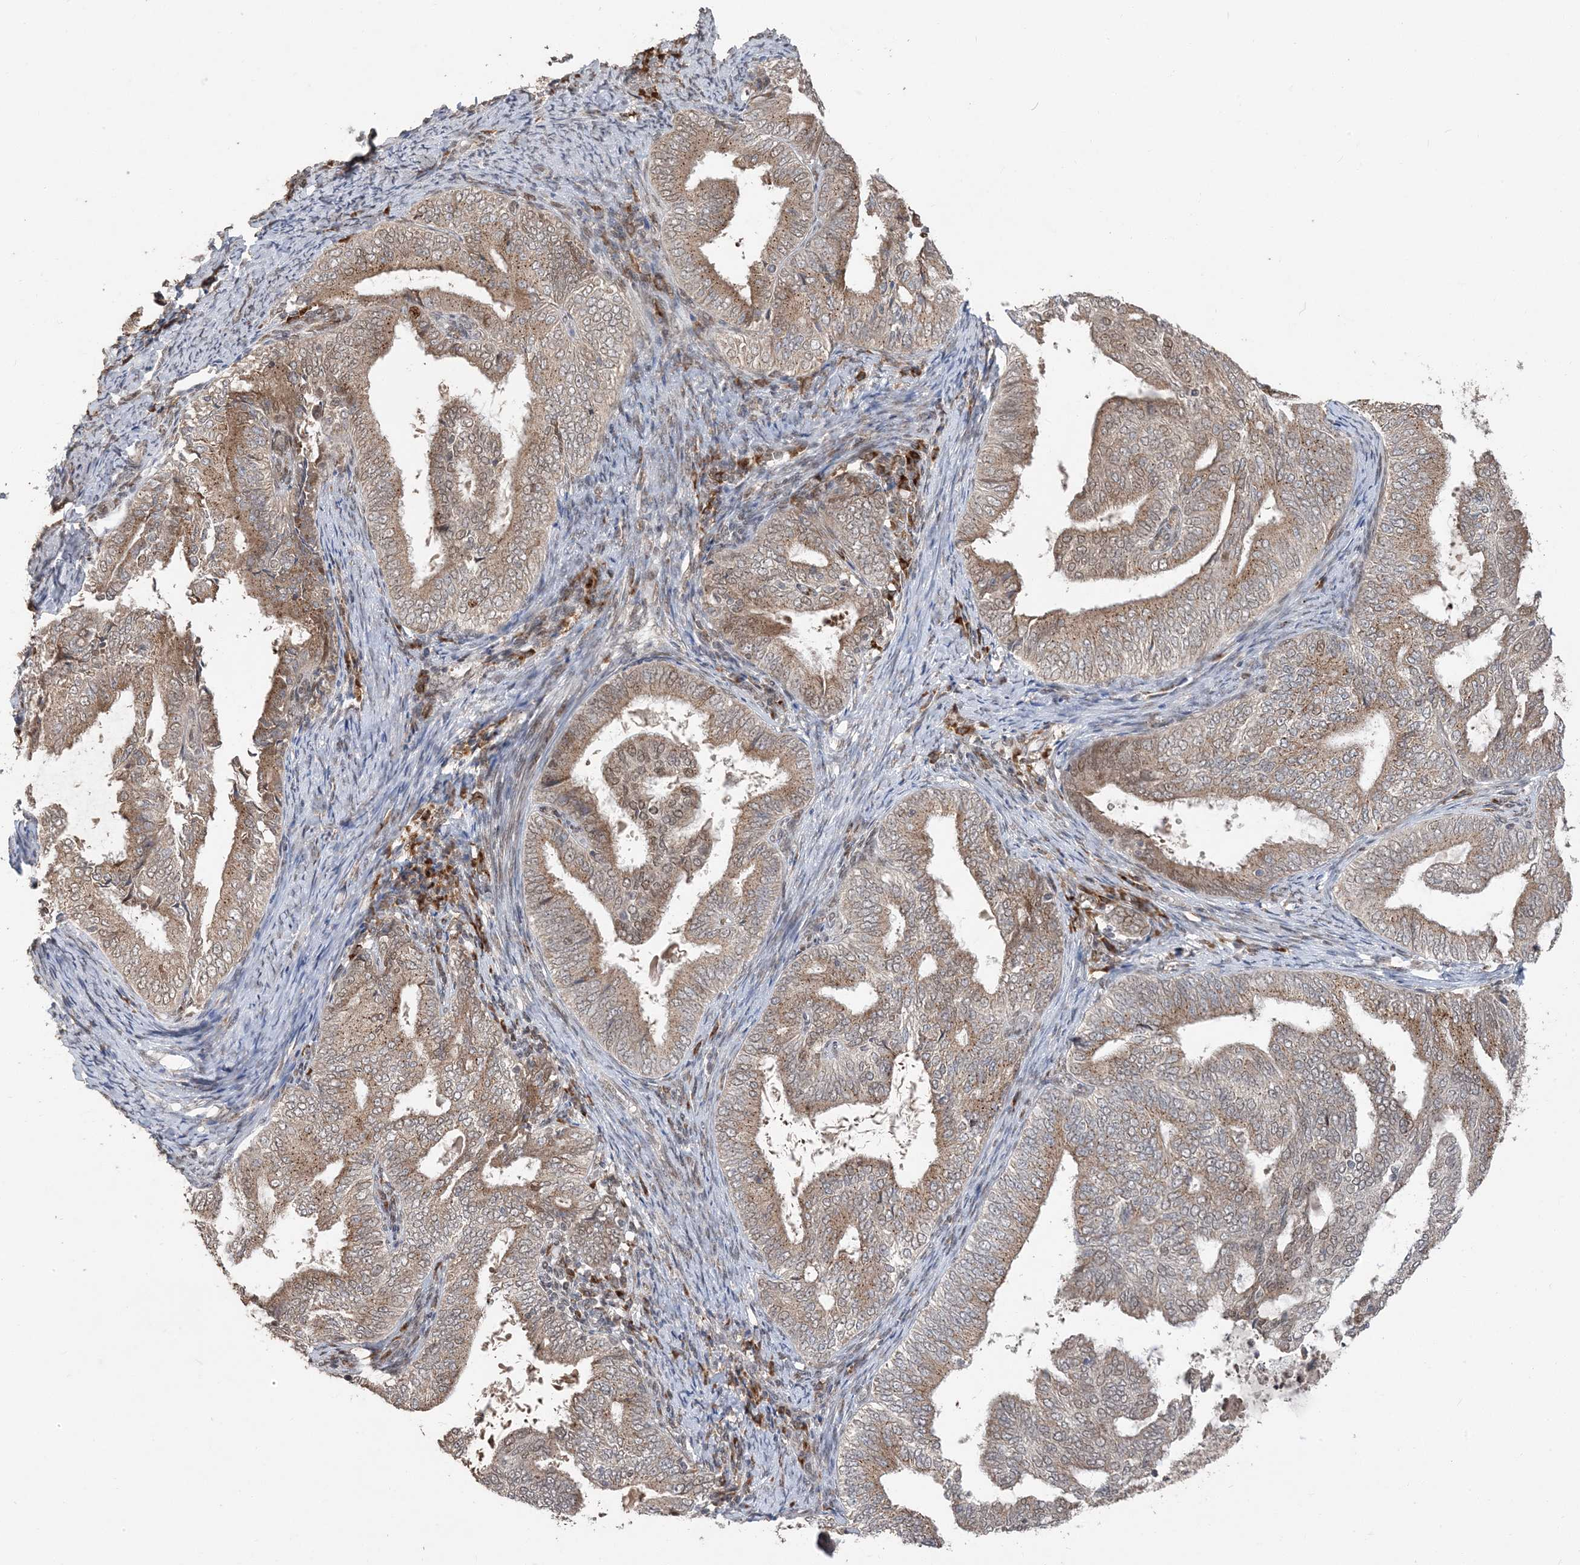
{"staining": {"intensity": "moderate", "quantity": ">75%", "location": "cytoplasmic/membranous"}, "tissue": "endometrial cancer", "cell_type": "Tumor cells", "image_type": "cancer", "snomed": [{"axis": "morphology", "description": "Adenocarcinoma, NOS"}, {"axis": "topography", "description": "Endometrium"}], "caption": "IHC staining of adenocarcinoma (endometrial), which demonstrates medium levels of moderate cytoplasmic/membranous expression in about >75% of tumor cells indicating moderate cytoplasmic/membranous protein positivity. The staining was performed using DAB (3,3'-diaminobenzidine) (brown) for protein detection and nuclei were counterstained in hematoxylin (blue).", "gene": "RER1", "patient": {"sex": "female", "age": 58}}